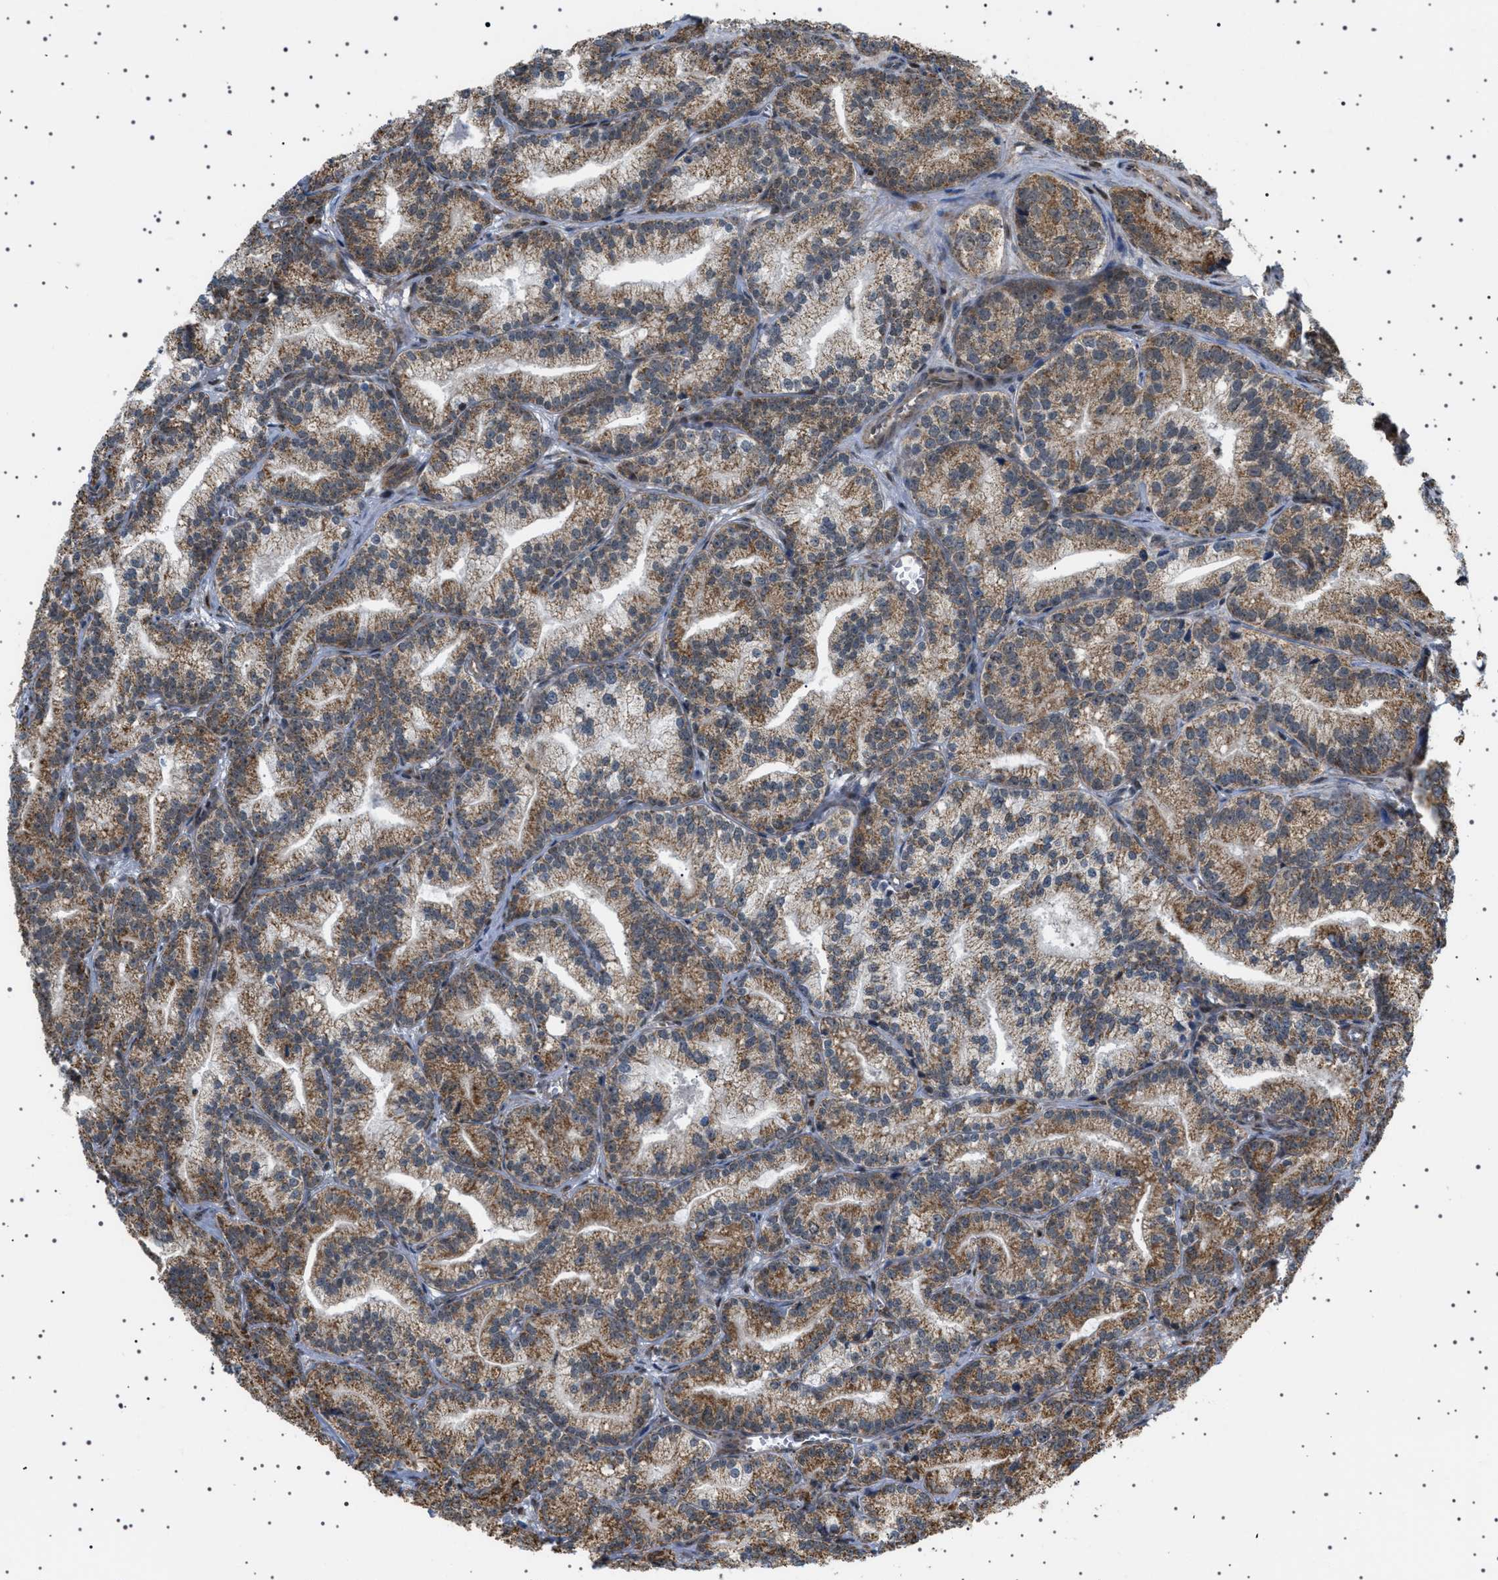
{"staining": {"intensity": "moderate", "quantity": ">75%", "location": "cytoplasmic/membranous"}, "tissue": "prostate cancer", "cell_type": "Tumor cells", "image_type": "cancer", "snomed": [{"axis": "morphology", "description": "Adenocarcinoma, Low grade"}, {"axis": "topography", "description": "Prostate"}], "caption": "The immunohistochemical stain labels moderate cytoplasmic/membranous staining in tumor cells of prostate adenocarcinoma (low-grade) tissue.", "gene": "MELK", "patient": {"sex": "male", "age": 89}}